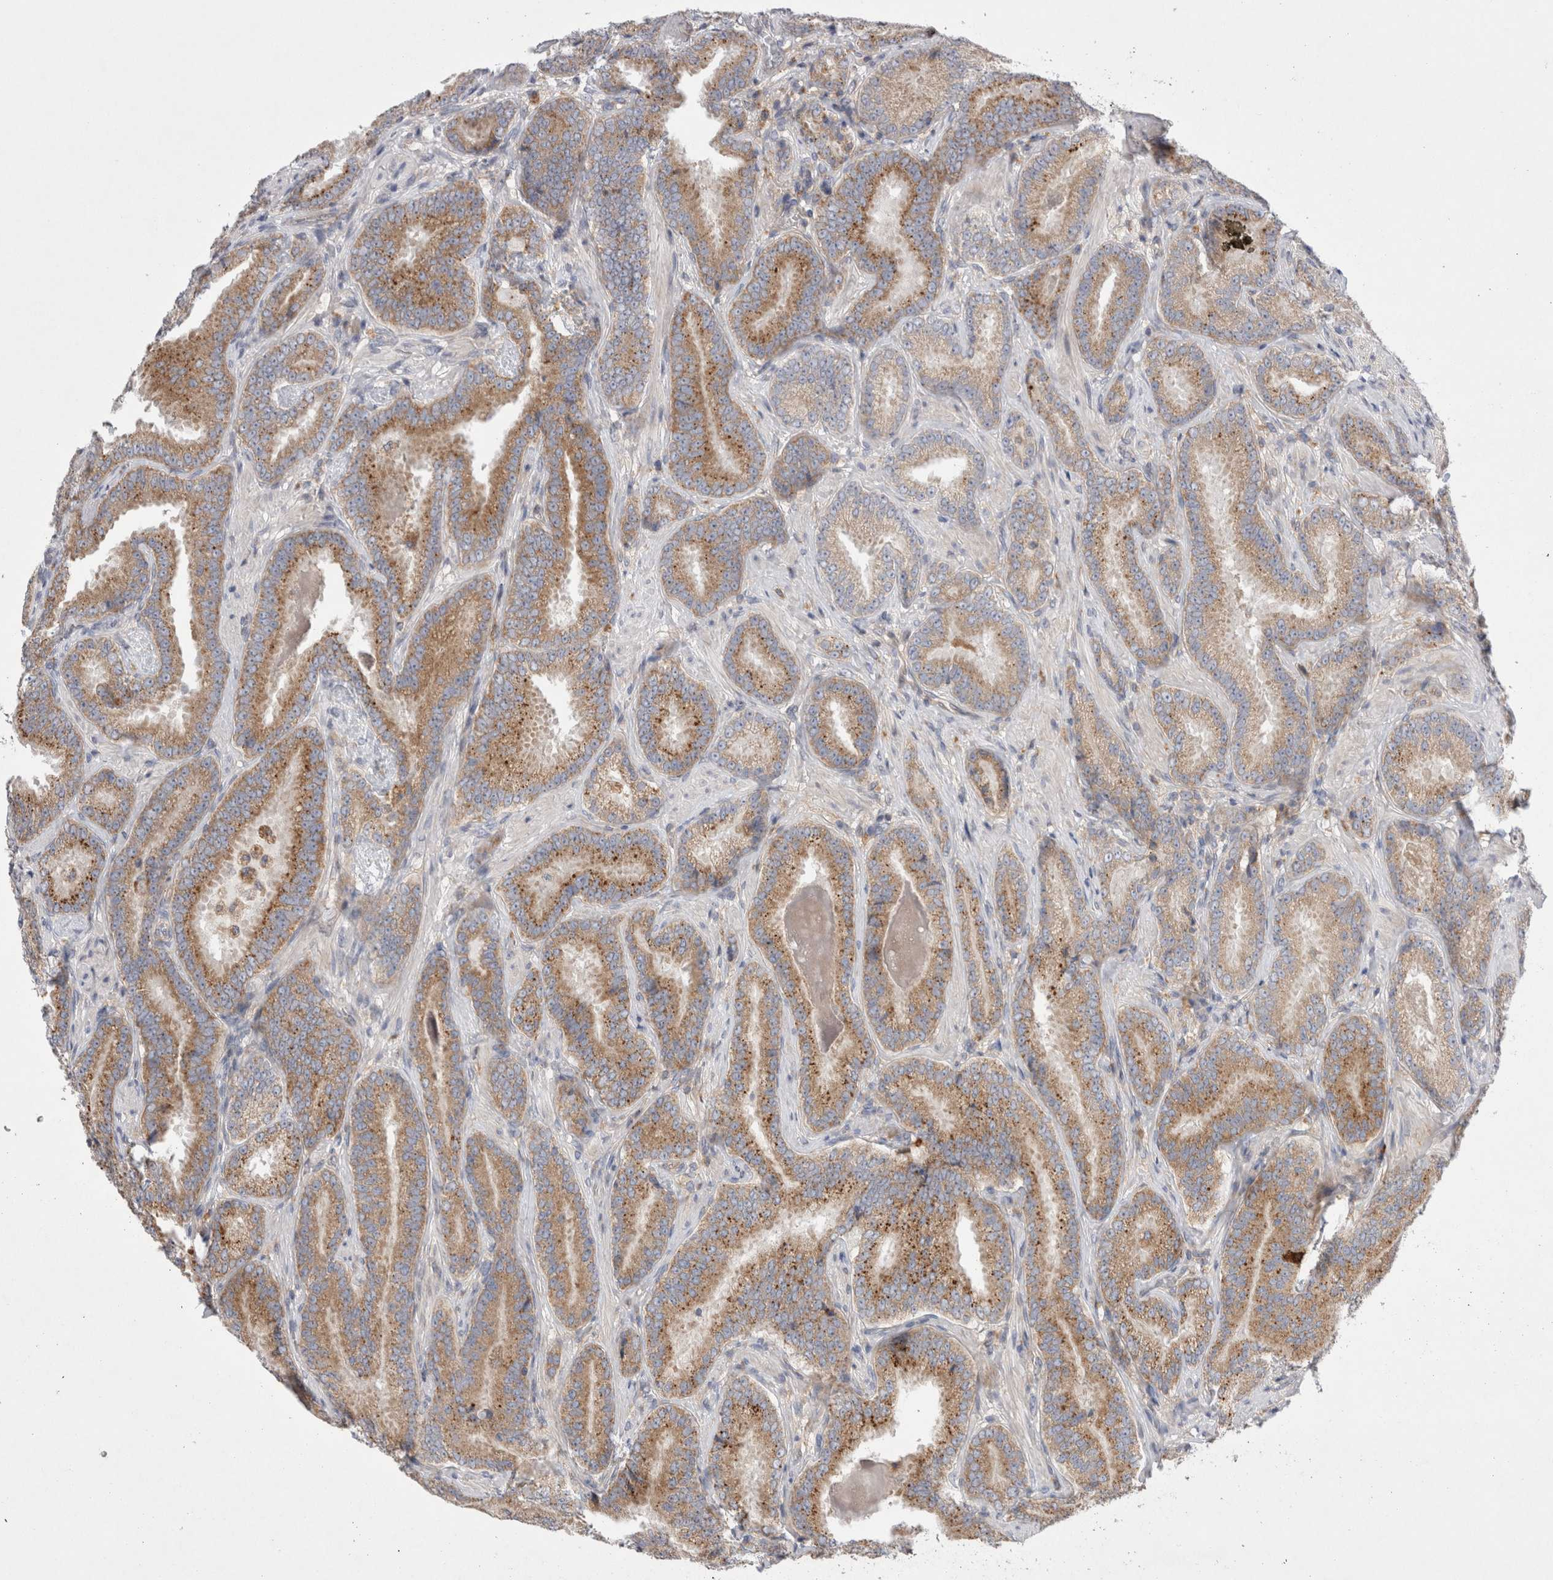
{"staining": {"intensity": "moderate", "quantity": ">75%", "location": "cytoplasmic/membranous"}, "tissue": "prostate cancer", "cell_type": "Tumor cells", "image_type": "cancer", "snomed": [{"axis": "morphology", "description": "Adenocarcinoma, Low grade"}, {"axis": "topography", "description": "Prostate"}], "caption": "Immunohistochemistry histopathology image of prostate low-grade adenocarcinoma stained for a protein (brown), which demonstrates medium levels of moderate cytoplasmic/membranous positivity in approximately >75% of tumor cells.", "gene": "TBC1D16", "patient": {"sex": "male", "age": 51}}